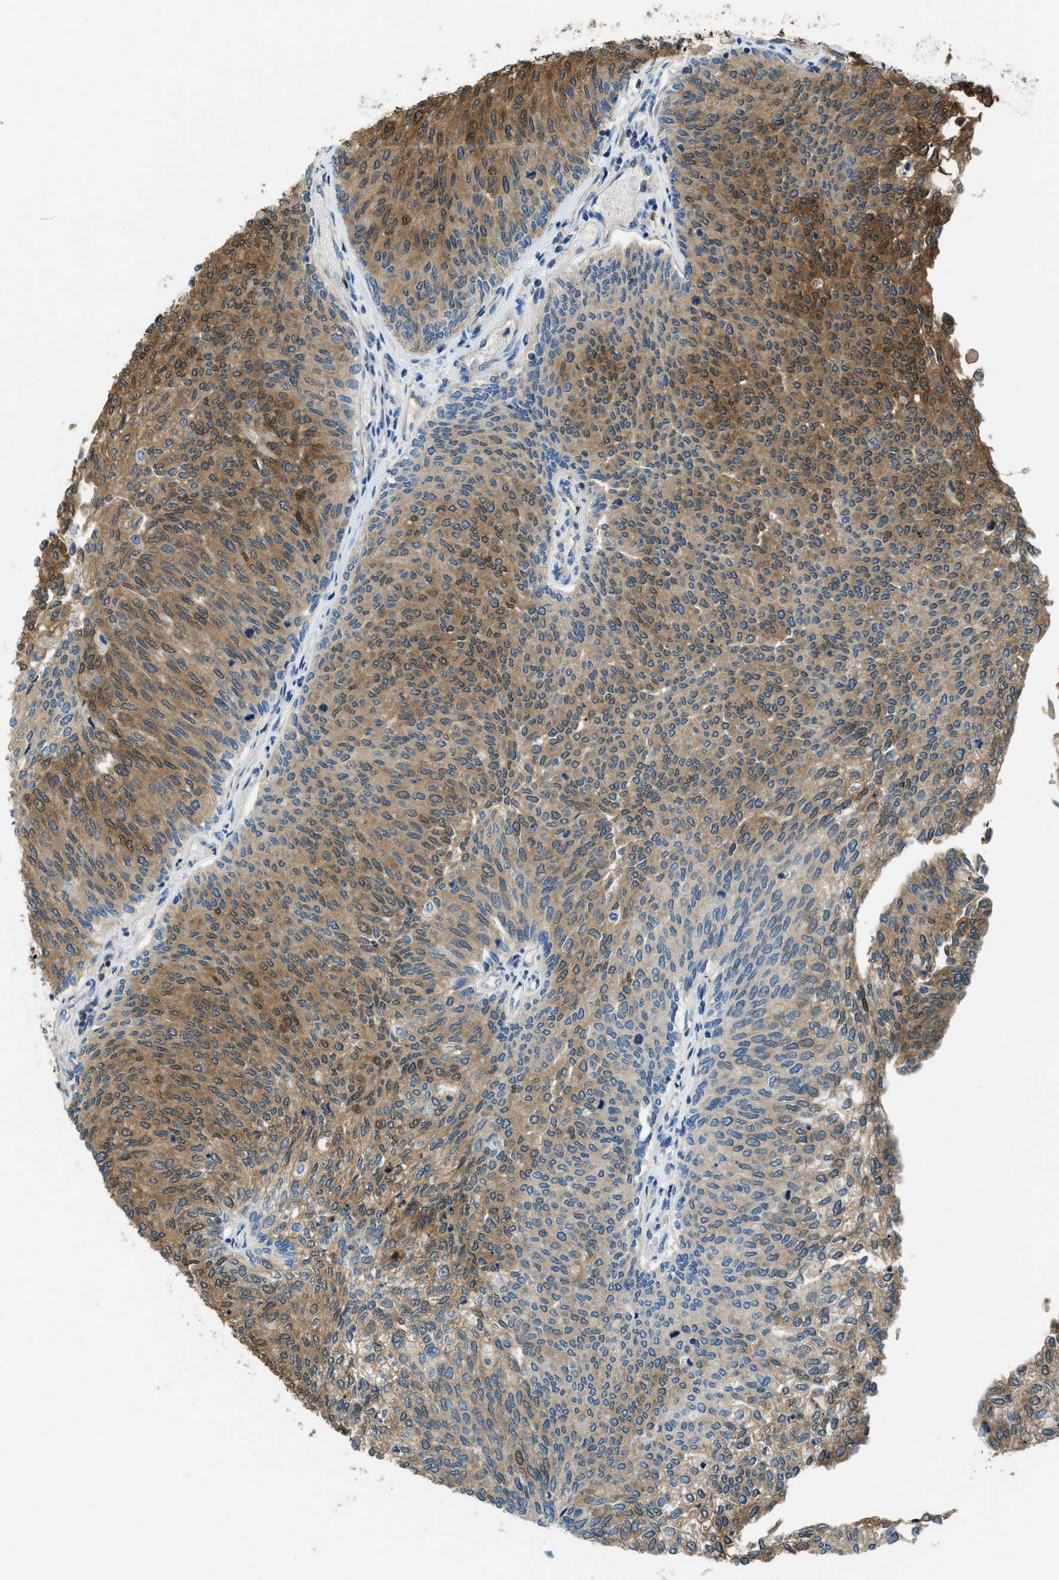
{"staining": {"intensity": "moderate", "quantity": ">75%", "location": "cytoplasmic/membranous"}, "tissue": "urothelial cancer", "cell_type": "Tumor cells", "image_type": "cancer", "snomed": [{"axis": "morphology", "description": "Urothelial carcinoma, Low grade"}, {"axis": "topography", "description": "Urinary bladder"}], "caption": "Brown immunohistochemical staining in urothelial cancer exhibits moderate cytoplasmic/membranous expression in approximately >75% of tumor cells. Using DAB (3,3'-diaminobenzidine) (brown) and hematoxylin (blue) stains, captured at high magnification using brightfield microscopy.", "gene": "GIMAP8", "patient": {"sex": "female", "age": 79}}